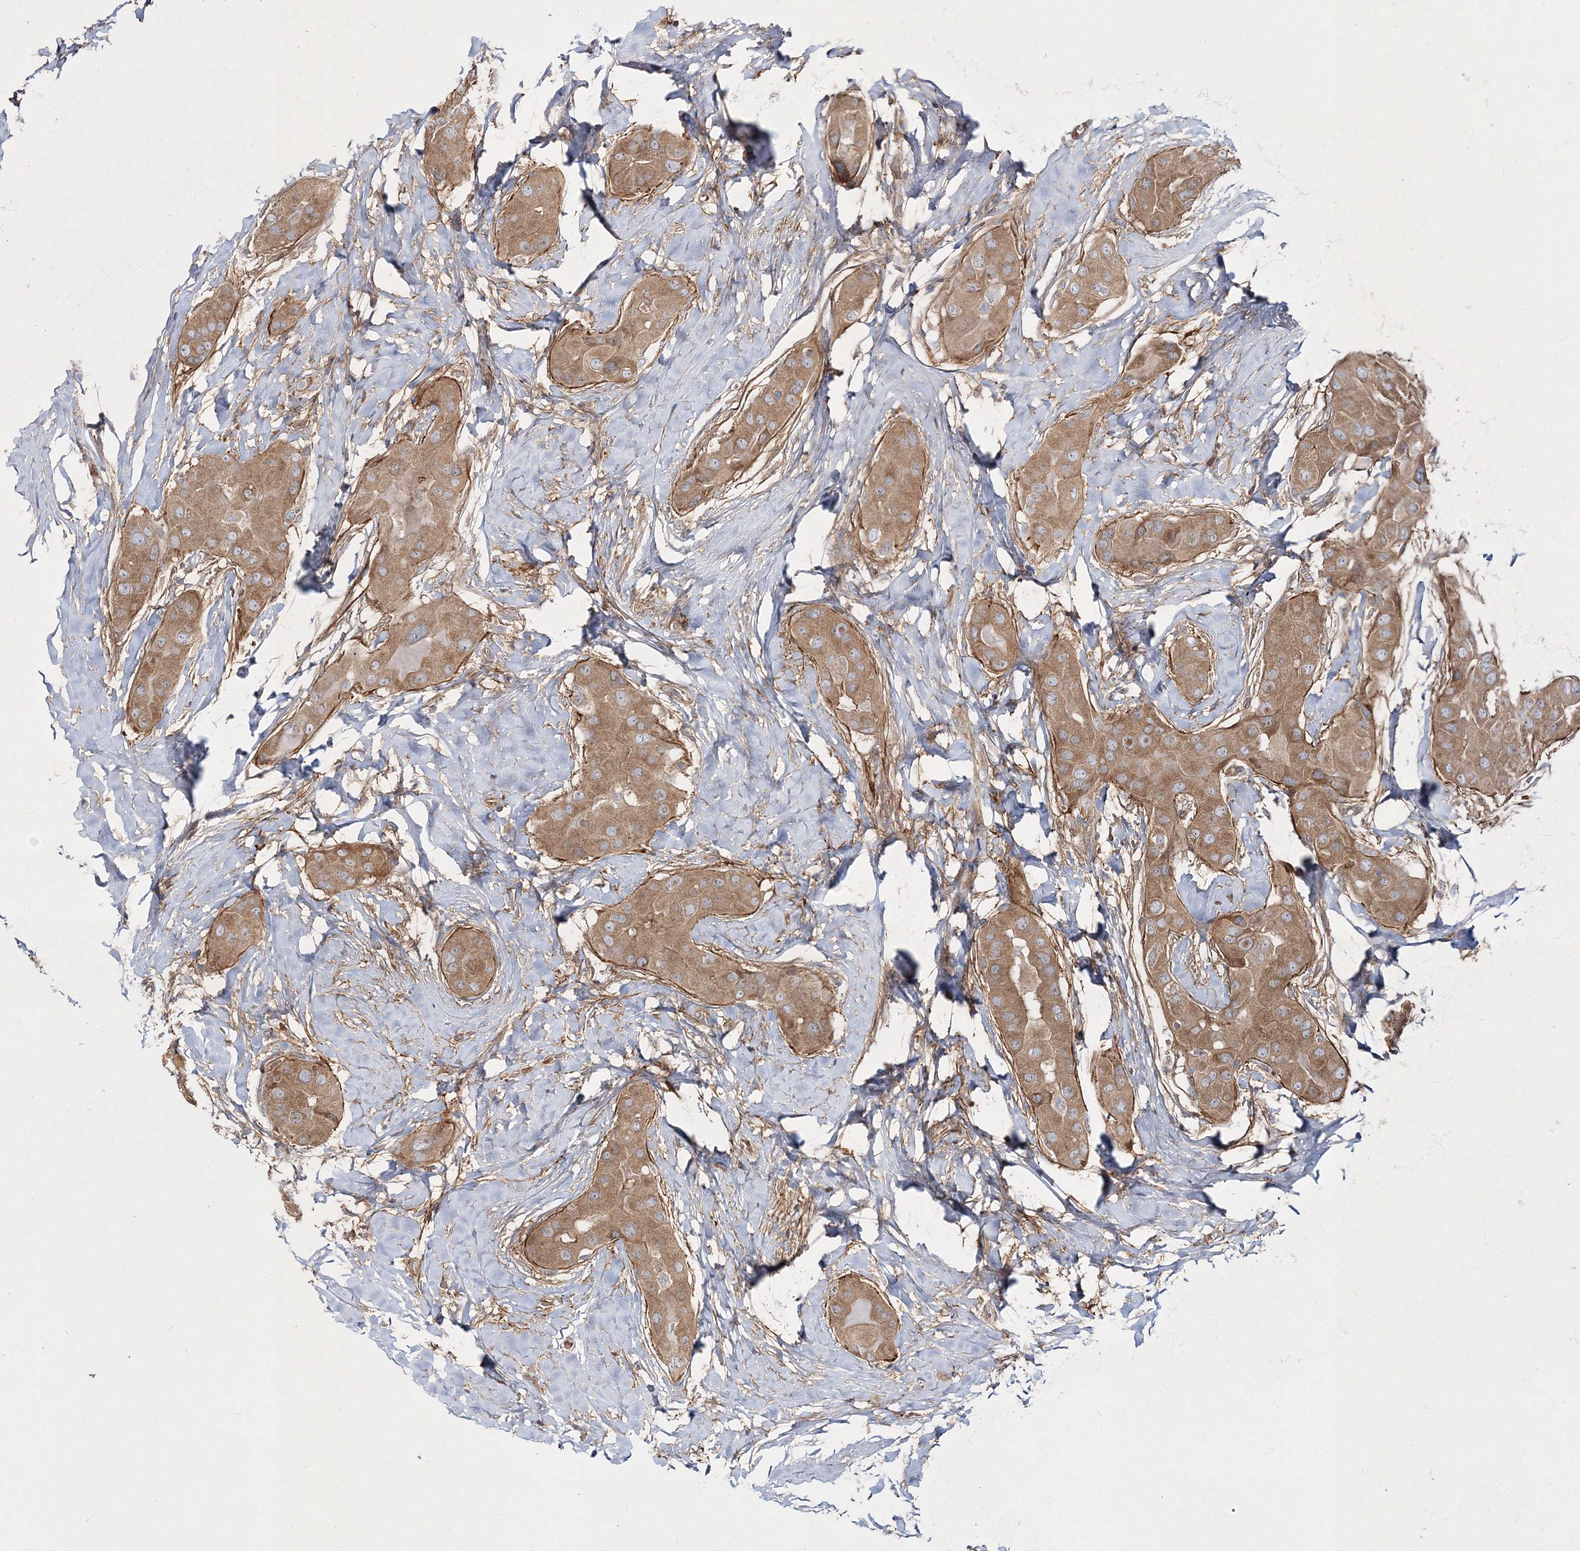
{"staining": {"intensity": "moderate", "quantity": ">75%", "location": "cytoplasmic/membranous"}, "tissue": "thyroid cancer", "cell_type": "Tumor cells", "image_type": "cancer", "snomed": [{"axis": "morphology", "description": "Papillary adenocarcinoma, NOS"}, {"axis": "topography", "description": "Thyroid gland"}], "caption": "This histopathology image demonstrates immunohistochemistry staining of papillary adenocarcinoma (thyroid), with medium moderate cytoplasmic/membranous staining in about >75% of tumor cells.", "gene": "ZSWIM6", "patient": {"sex": "male", "age": 33}}